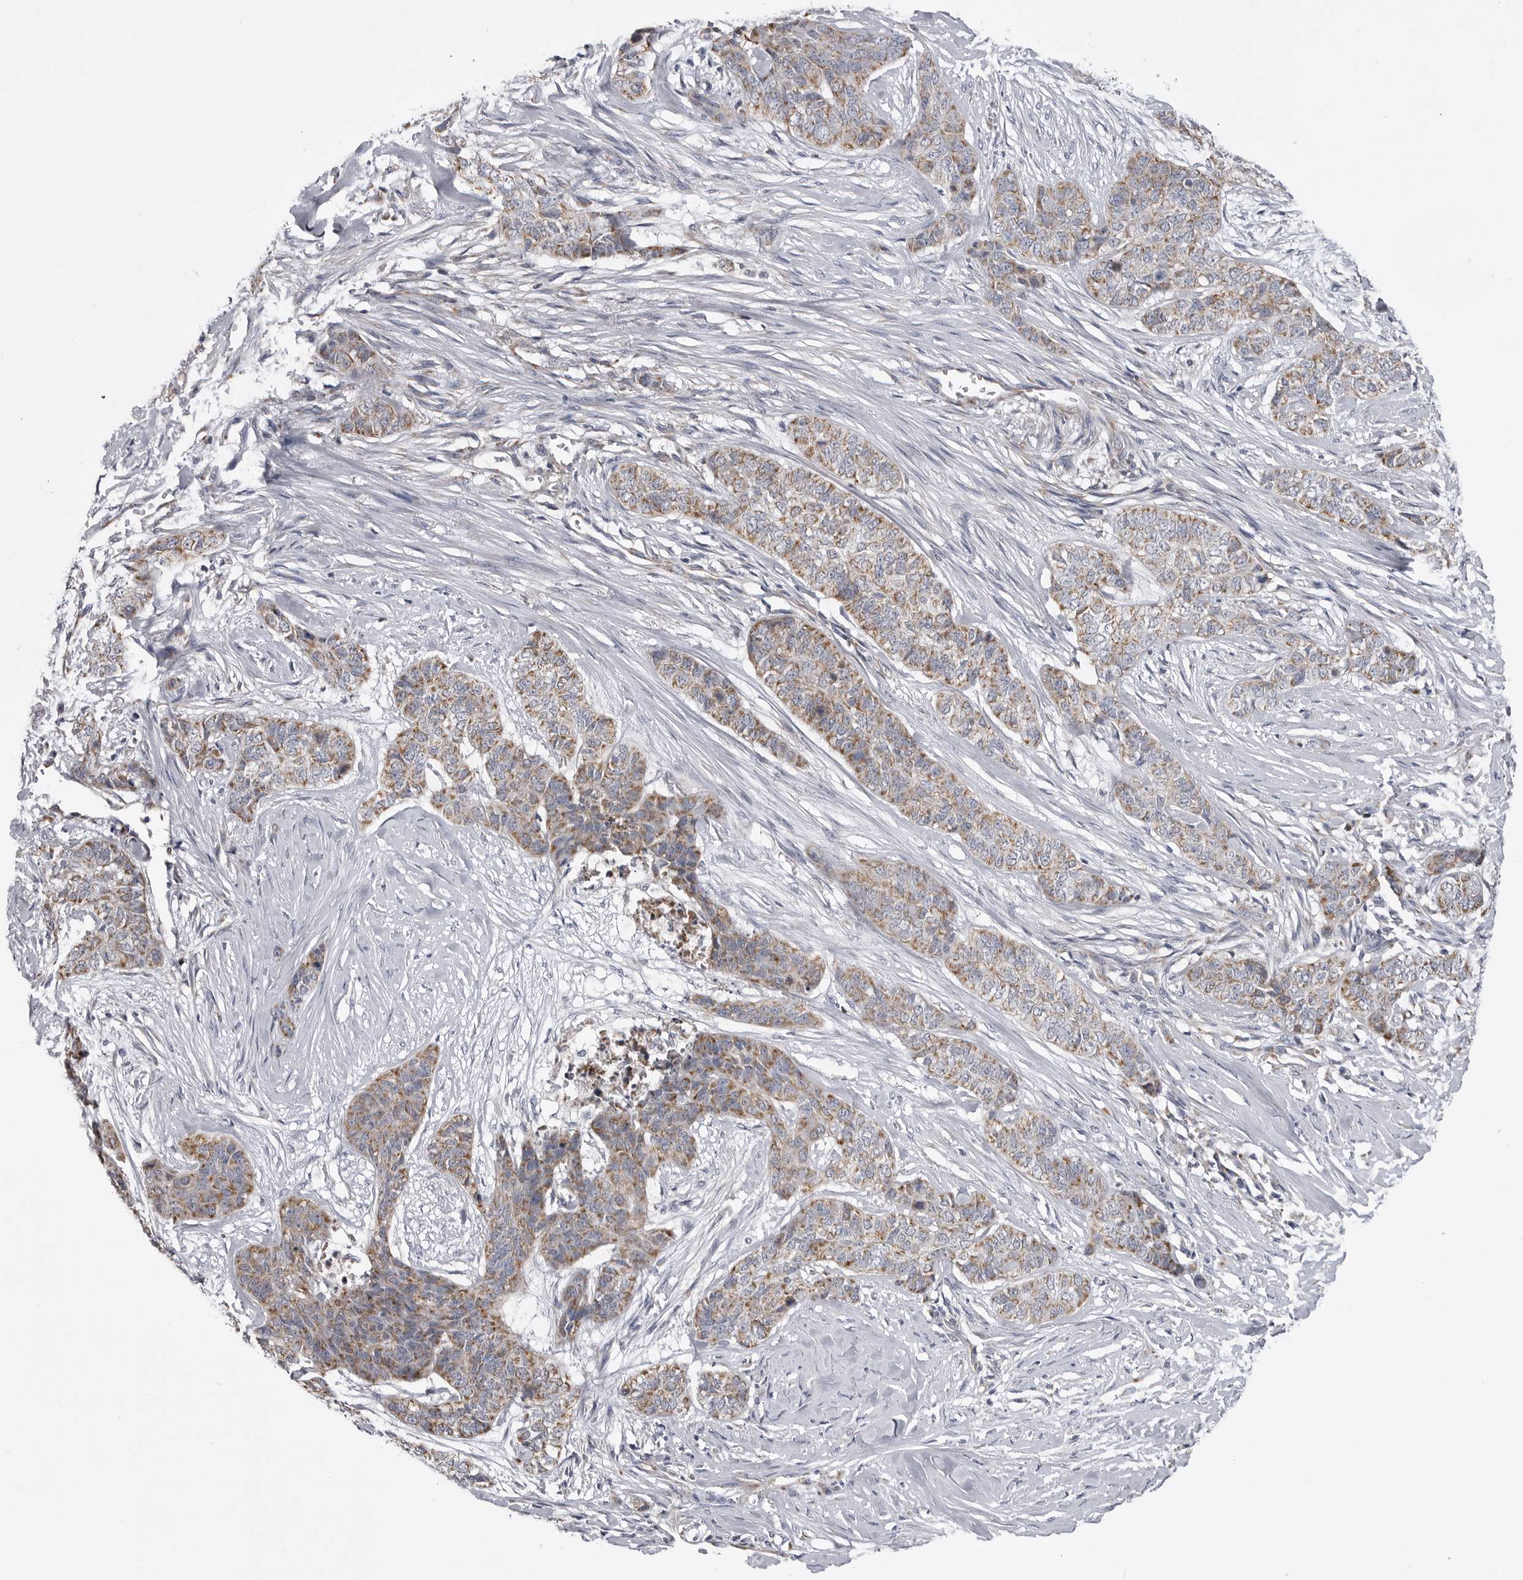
{"staining": {"intensity": "moderate", "quantity": "25%-75%", "location": "cytoplasmic/membranous"}, "tissue": "skin cancer", "cell_type": "Tumor cells", "image_type": "cancer", "snomed": [{"axis": "morphology", "description": "Basal cell carcinoma"}, {"axis": "topography", "description": "Skin"}], "caption": "Immunohistochemistry image of basal cell carcinoma (skin) stained for a protein (brown), which exhibits medium levels of moderate cytoplasmic/membranous positivity in approximately 25%-75% of tumor cells.", "gene": "FH", "patient": {"sex": "female", "age": 64}}